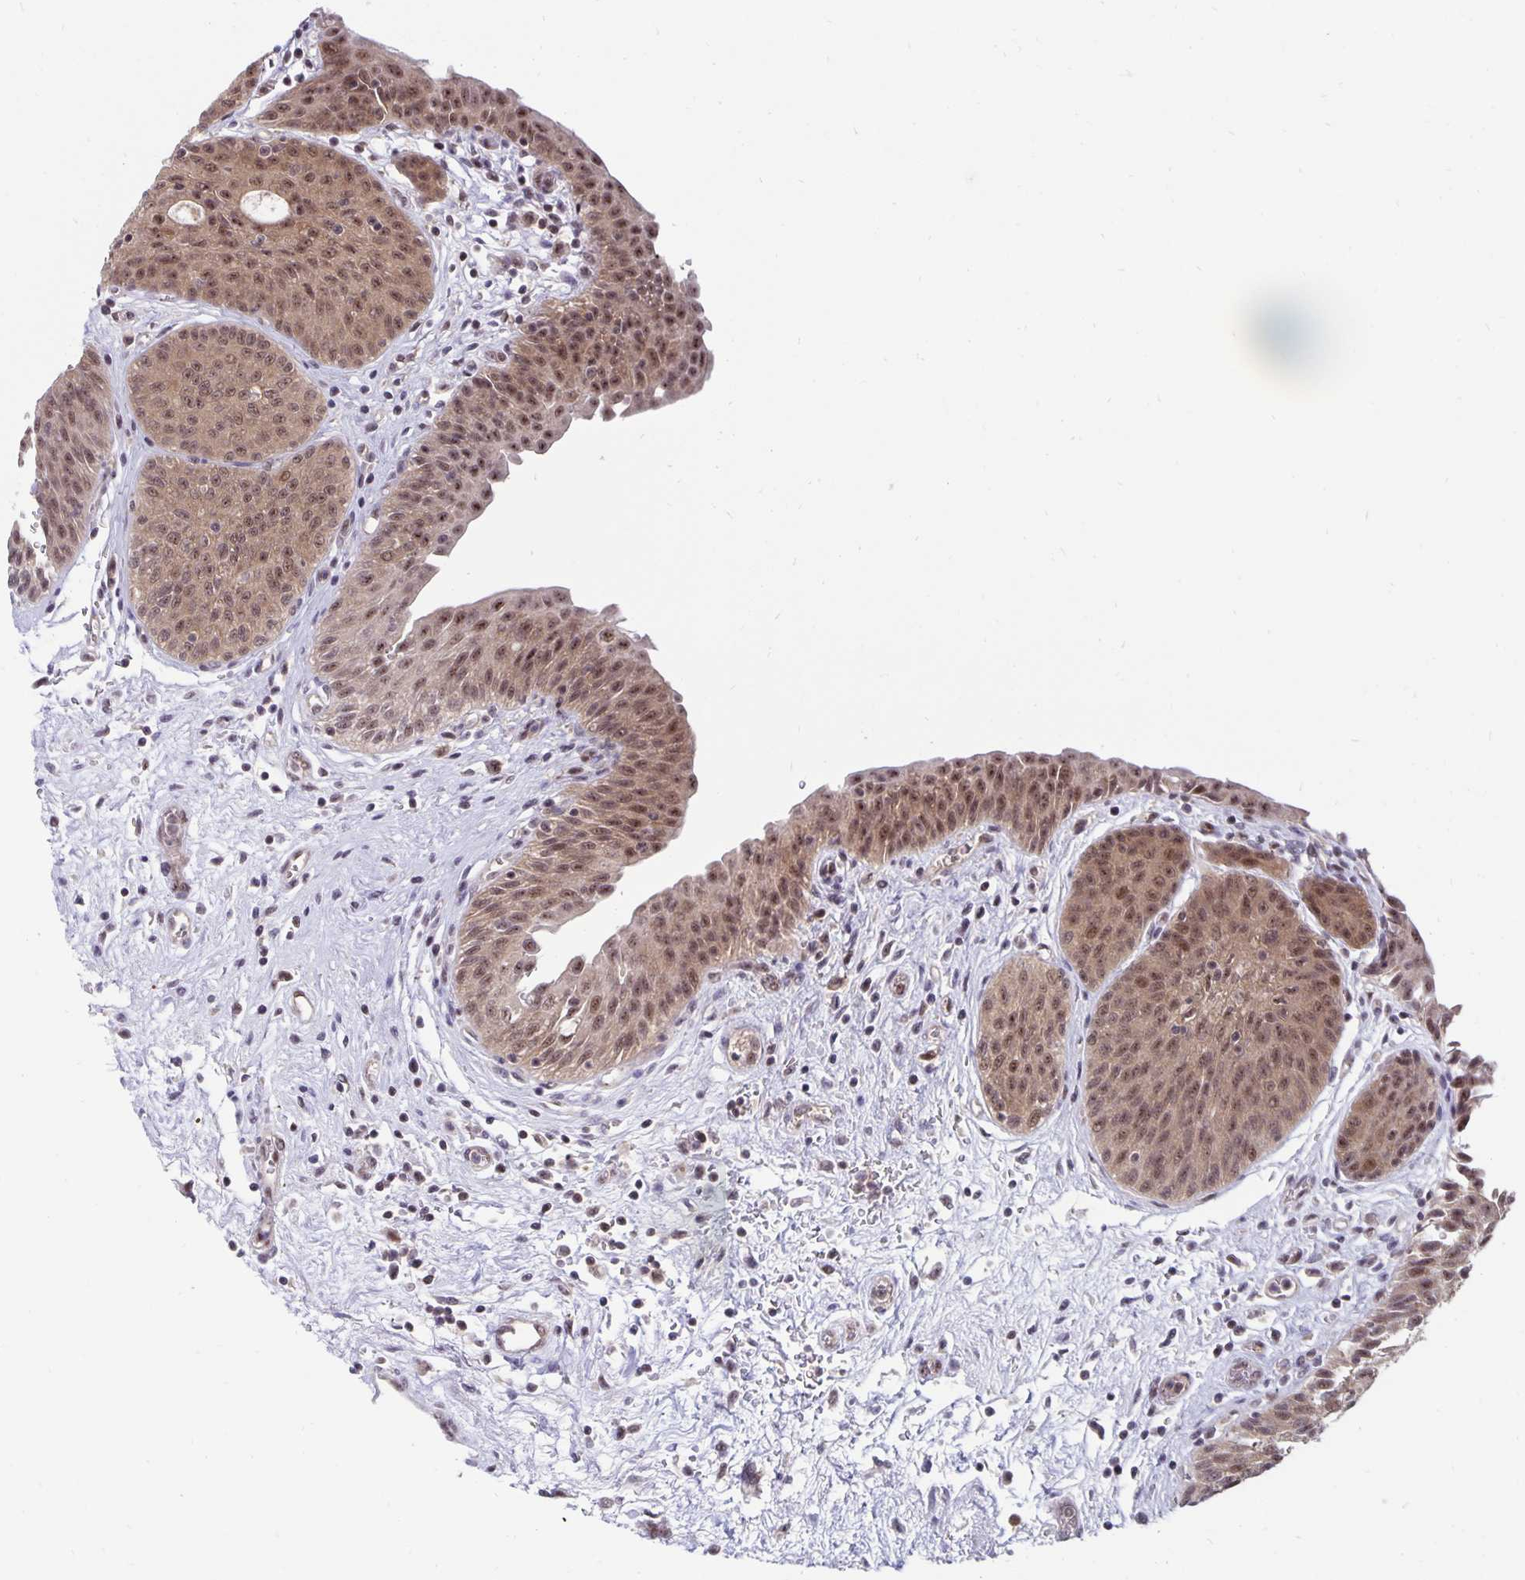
{"staining": {"intensity": "moderate", "quantity": ">75%", "location": "cytoplasmic/membranous,nuclear"}, "tissue": "urinary bladder", "cell_type": "Urothelial cells", "image_type": "normal", "snomed": [{"axis": "morphology", "description": "Normal tissue, NOS"}, {"axis": "topography", "description": "Urinary bladder"}], "caption": "The image shows immunohistochemical staining of benign urinary bladder. There is moderate cytoplasmic/membranous,nuclear expression is appreciated in approximately >75% of urothelial cells.", "gene": "EXOC6B", "patient": {"sex": "male", "age": 68}}